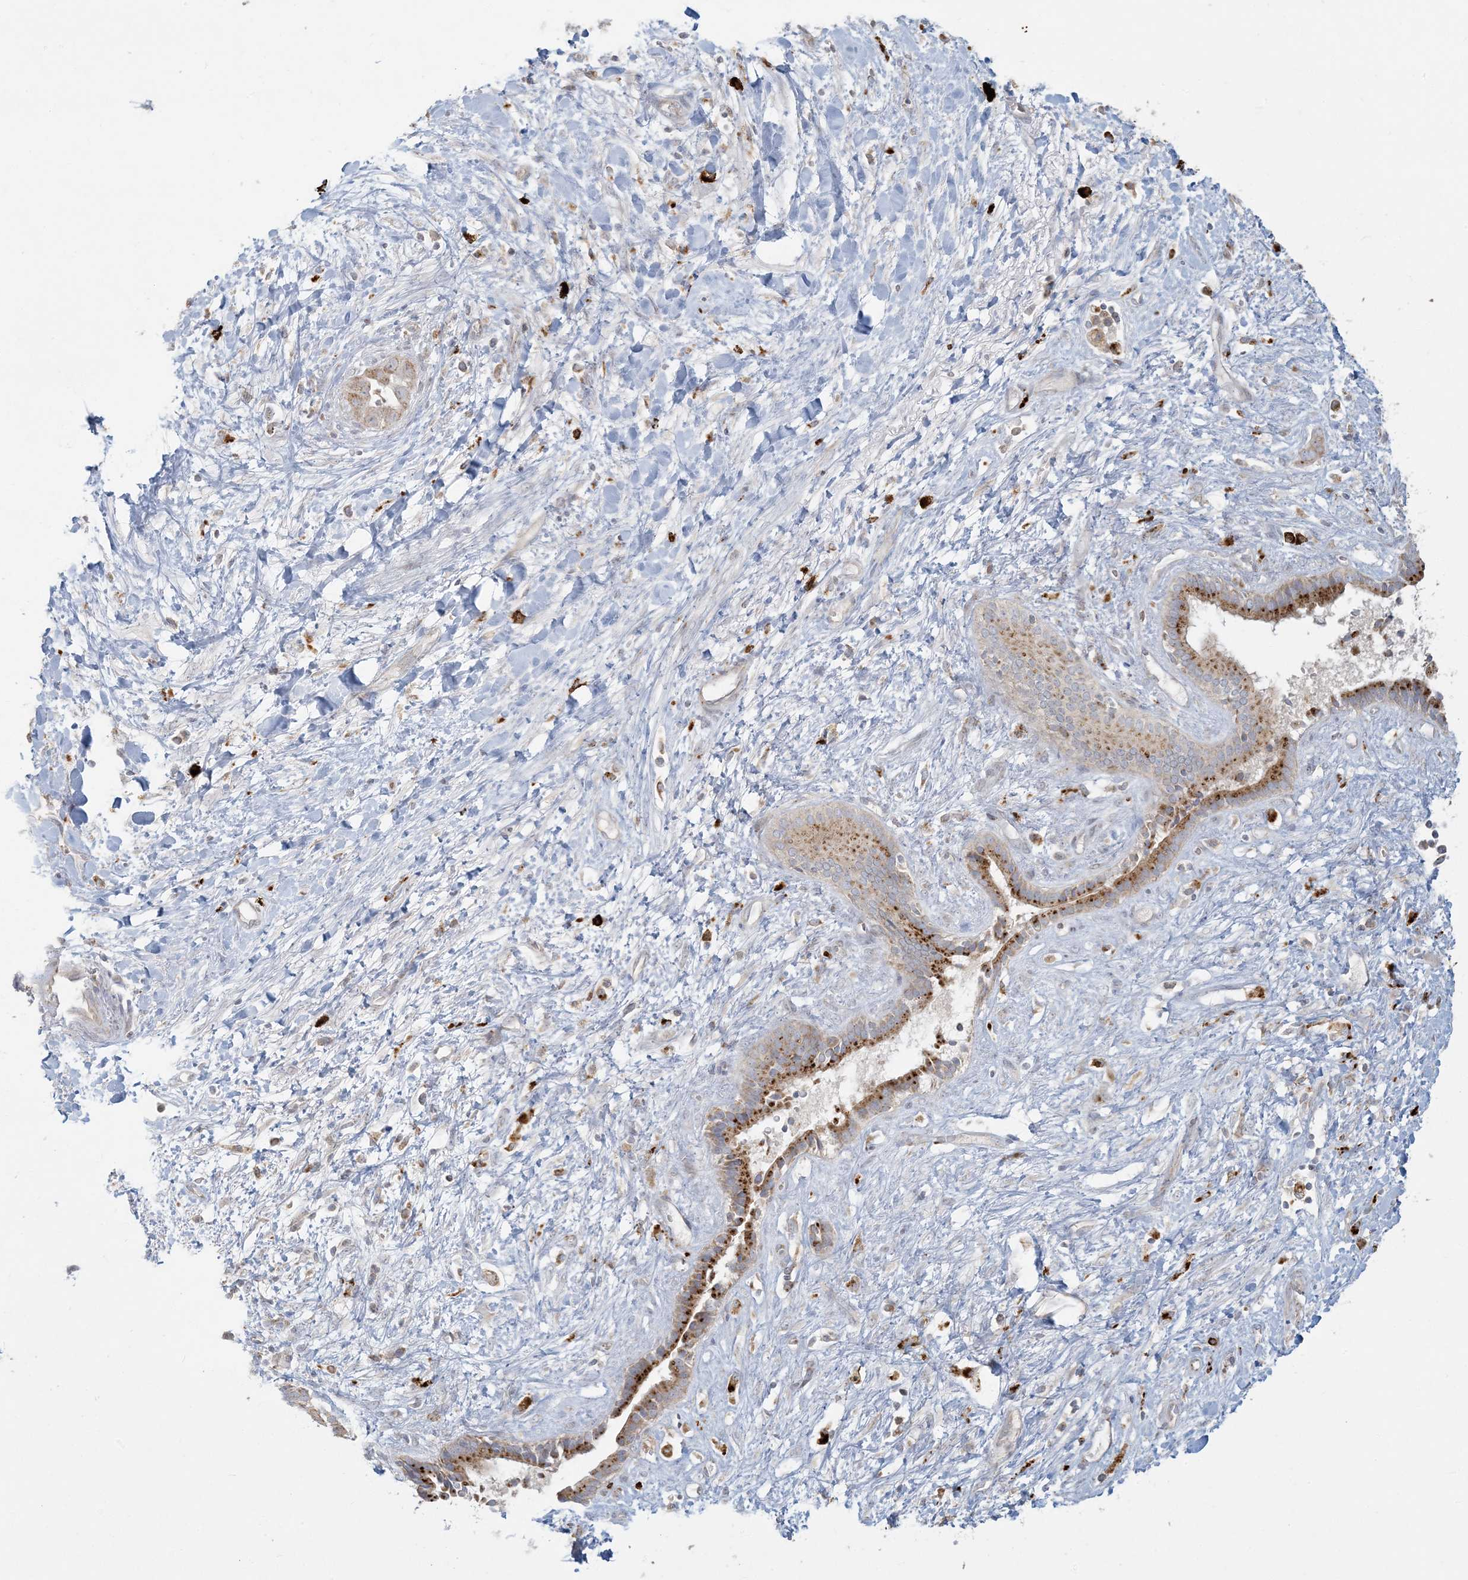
{"staining": {"intensity": "moderate", "quantity": ">75%", "location": "cytoplasmic/membranous"}, "tissue": "liver cancer", "cell_type": "Tumor cells", "image_type": "cancer", "snomed": [{"axis": "morphology", "description": "Cholangiocarcinoma"}, {"axis": "topography", "description": "Liver"}], "caption": "Immunohistochemical staining of human cholangiocarcinoma (liver) exhibits medium levels of moderate cytoplasmic/membranous positivity in about >75% of tumor cells. (IHC, brightfield microscopy, high magnification).", "gene": "MCAT", "patient": {"sex": "female", "age": 52}}